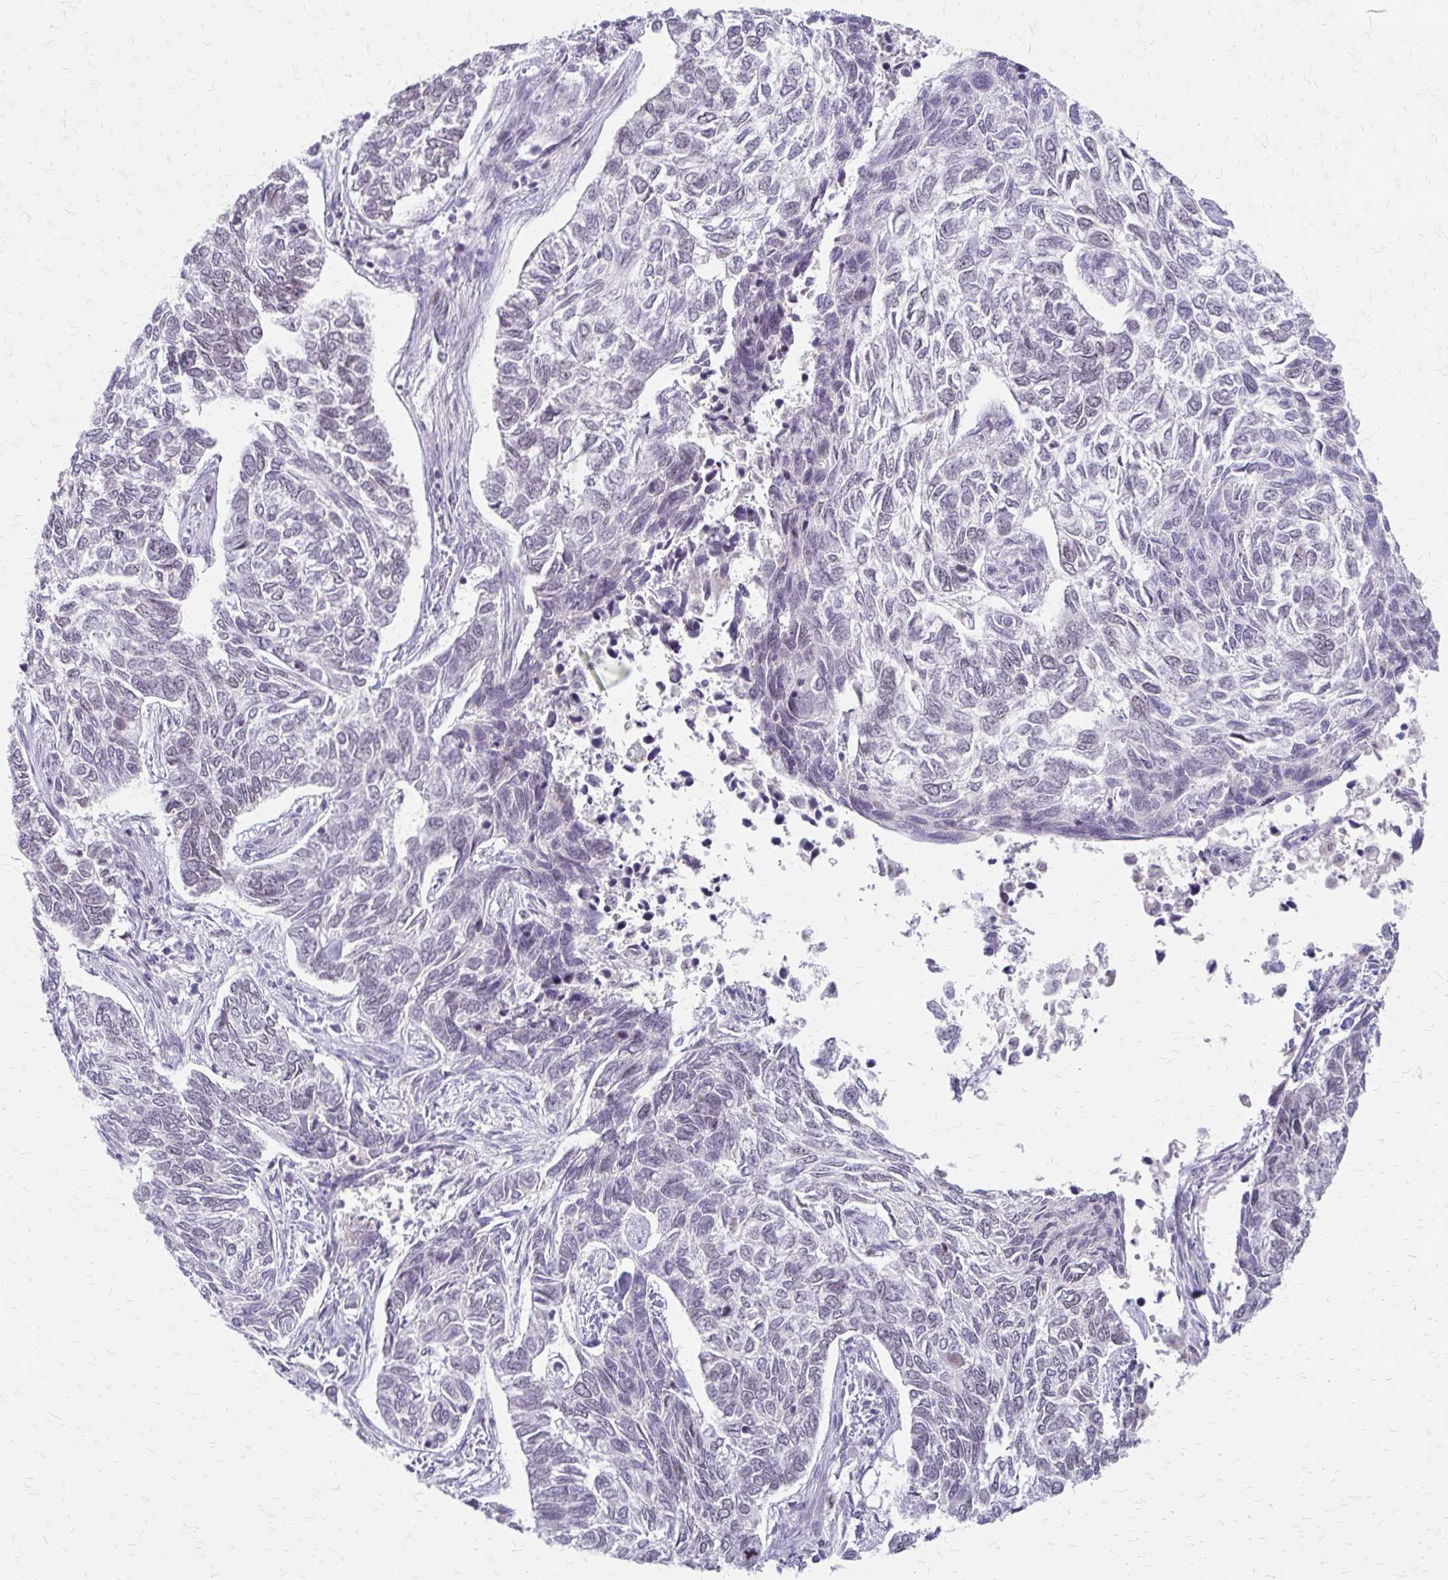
{"staining": {"intensity": "weak", "quantity": "<25%", "location": "nuclear"}, "tissue": "skin cancer", "cell_type": "Tumor cells", "image_type": "cancer", "snomed": [{"axis": "morphology", "description": "Basal cell carcinoma"}, {"axis": "topography", "description": "Skin"}], "caption": "Immunohistochemistry (IHC) micrograph of neoplastic tissue: skin cancer stained with DAB shows no significant protein staining in tumor cells.", "gene": "EED", "patient": {"sex": "female", "age": 65}}